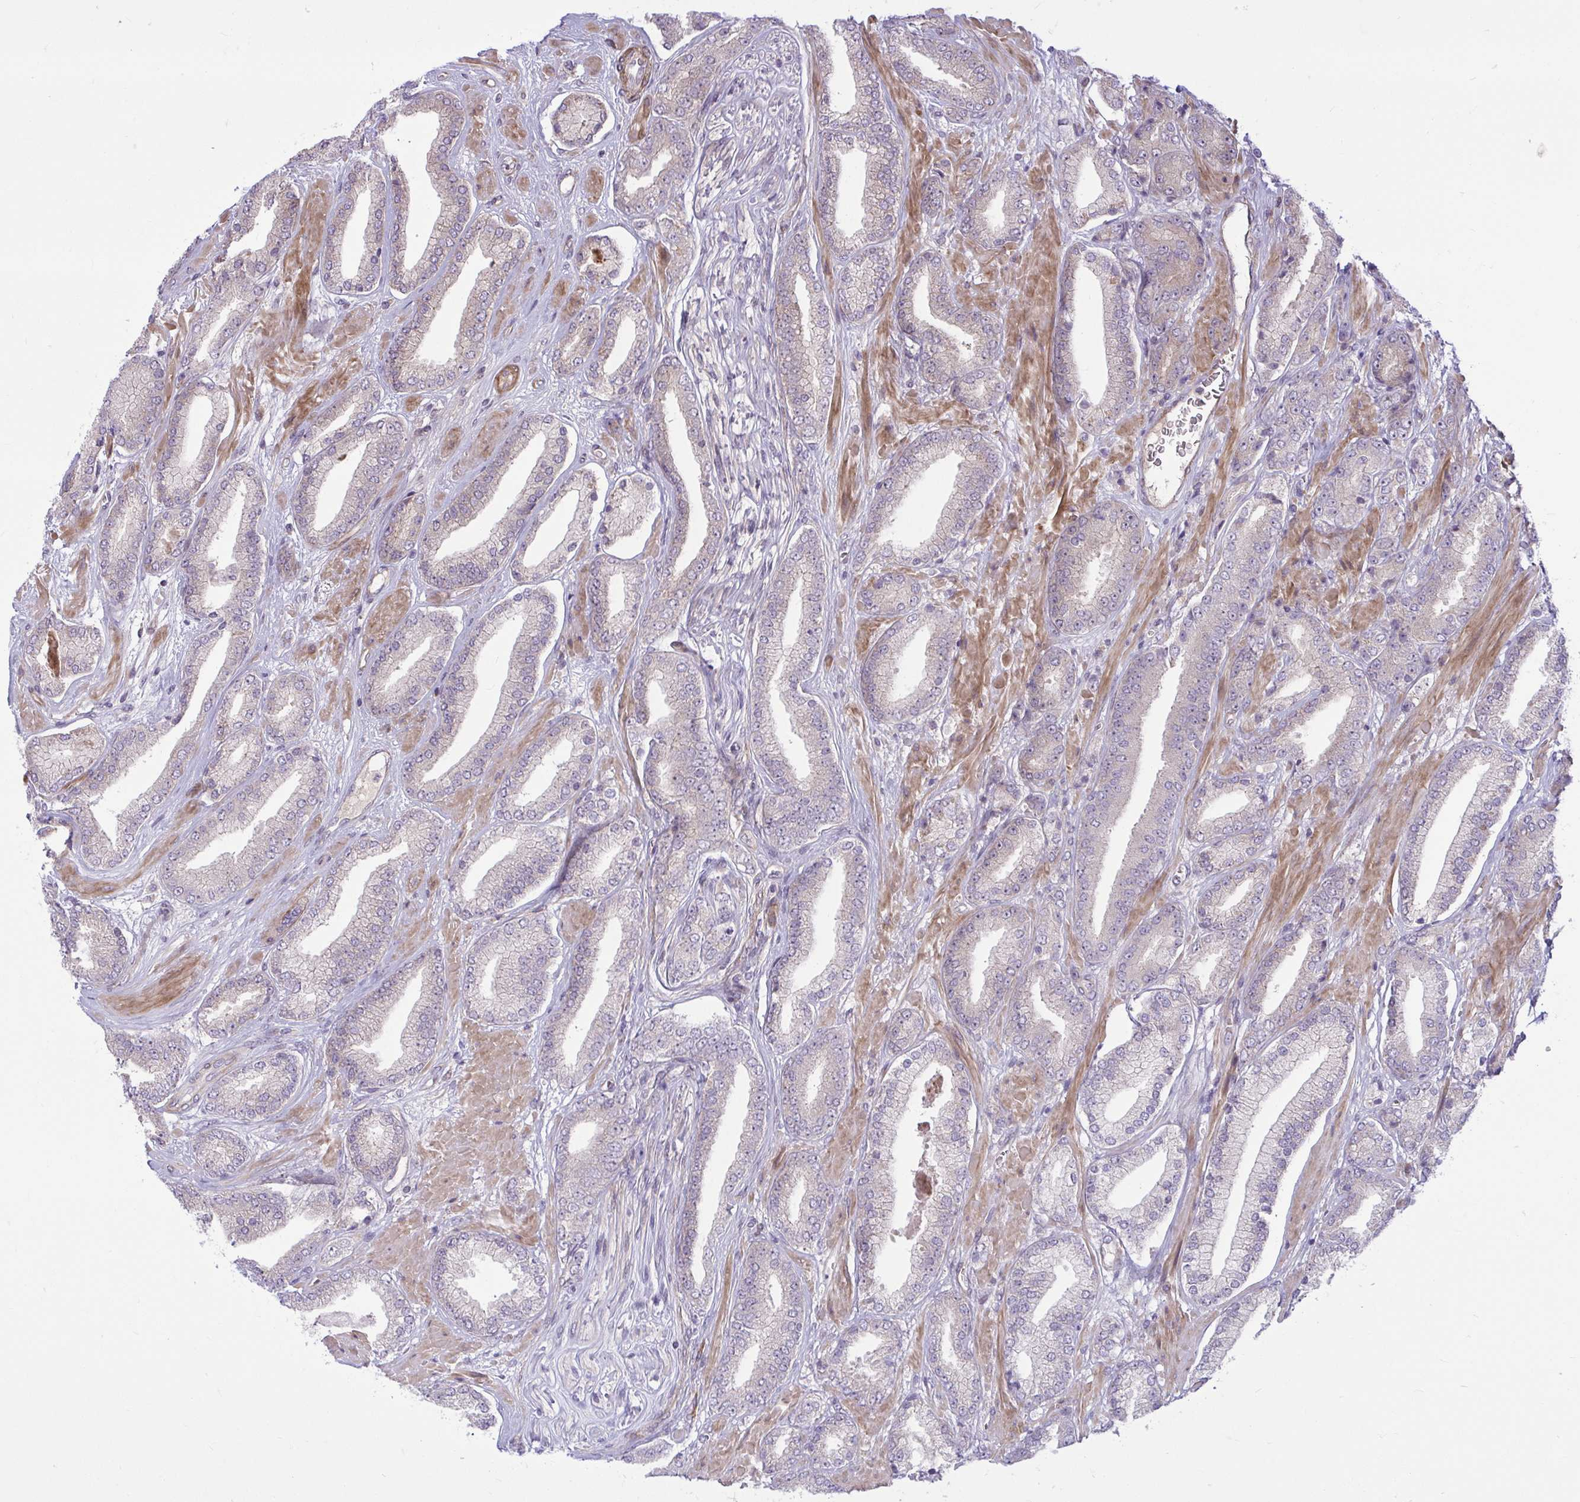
{"staining": {"intensity": "negative", "quantity": "none", "location": "none"}, "tissue": "prostate cancer", "cell_type": "Tumor cells", "image_type": "cancer", "snomed": [{"axis": "morphology", "description": "Adenocarcinoma, High grade"}, {"axis": "topography", "description": "Prostate"}], "caption": "High power microscopy histopathology image of an immunohistochemistry photomicrograph of prostate adenocarcinoma (high-grade), revealing no significant expression in tumor cells. Nuclei are stained in blue.", "gene": "ZSCAN9", "patient": {"sex": "male", "age": 56}}